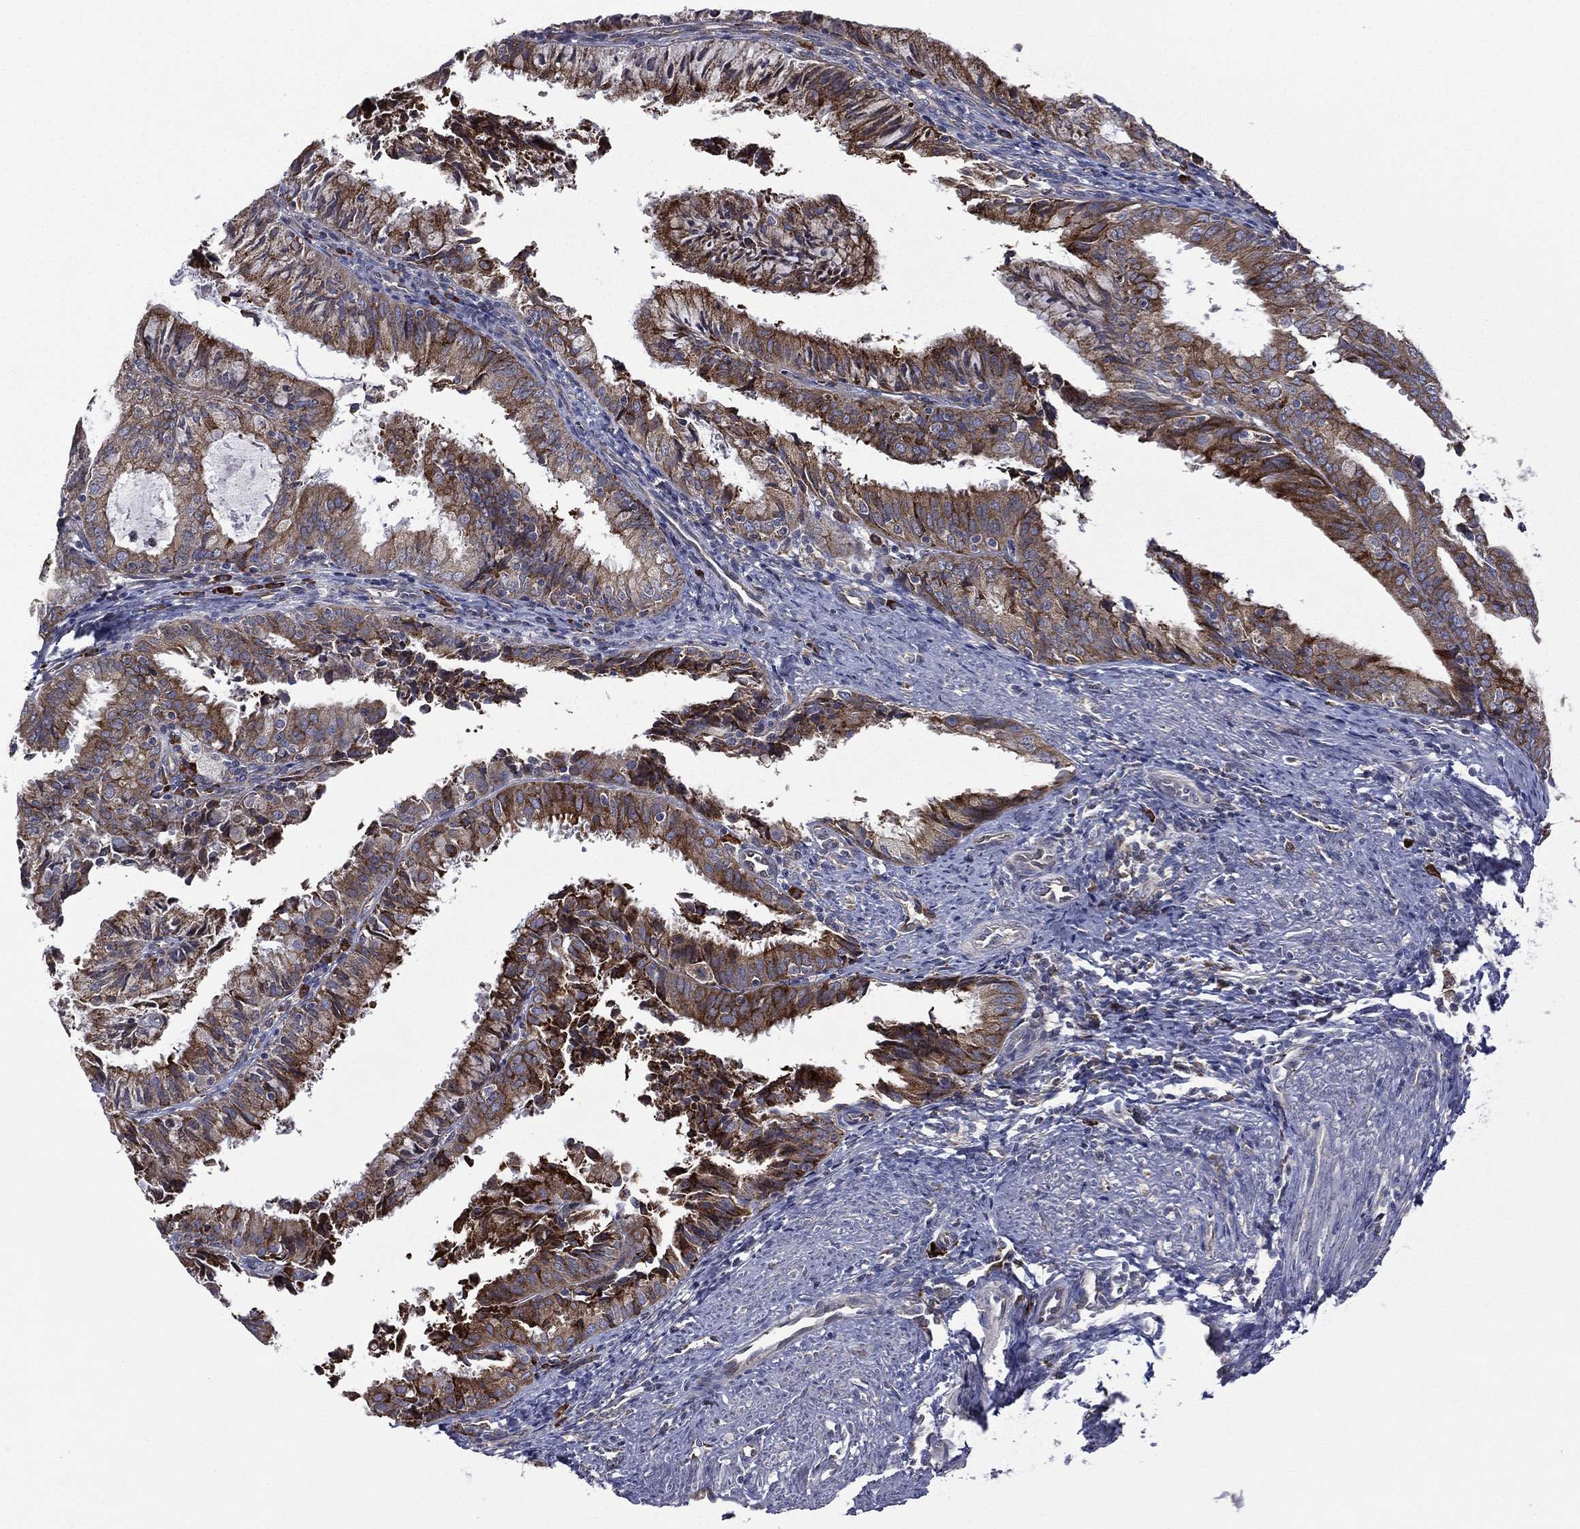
{"staining": {"intensity": "strong", "quantity": ">75%", "location": "cytoplasmic/membranous"}, "tissue": "endometrial cancer", "cell_type": "Tumor cells", "image_type": "cancer", "snomed": [{"axis": "morphology", "description": "Adenocarcinoma, NOS"}, {"axis": "topography", "description": "Endometrium"}], "caption": "IHC image of neoplastic tissue: human endometrial adenocarcinoma stained using IHC exhibits high levels of strong protein expression localized specifically in the cytoplasmic/membranous of tumor cells, appearing as a cytoplasmic/membranous brown color.", "gene": "C20orf96", "patient": {"sex": "female", "age": 57}}